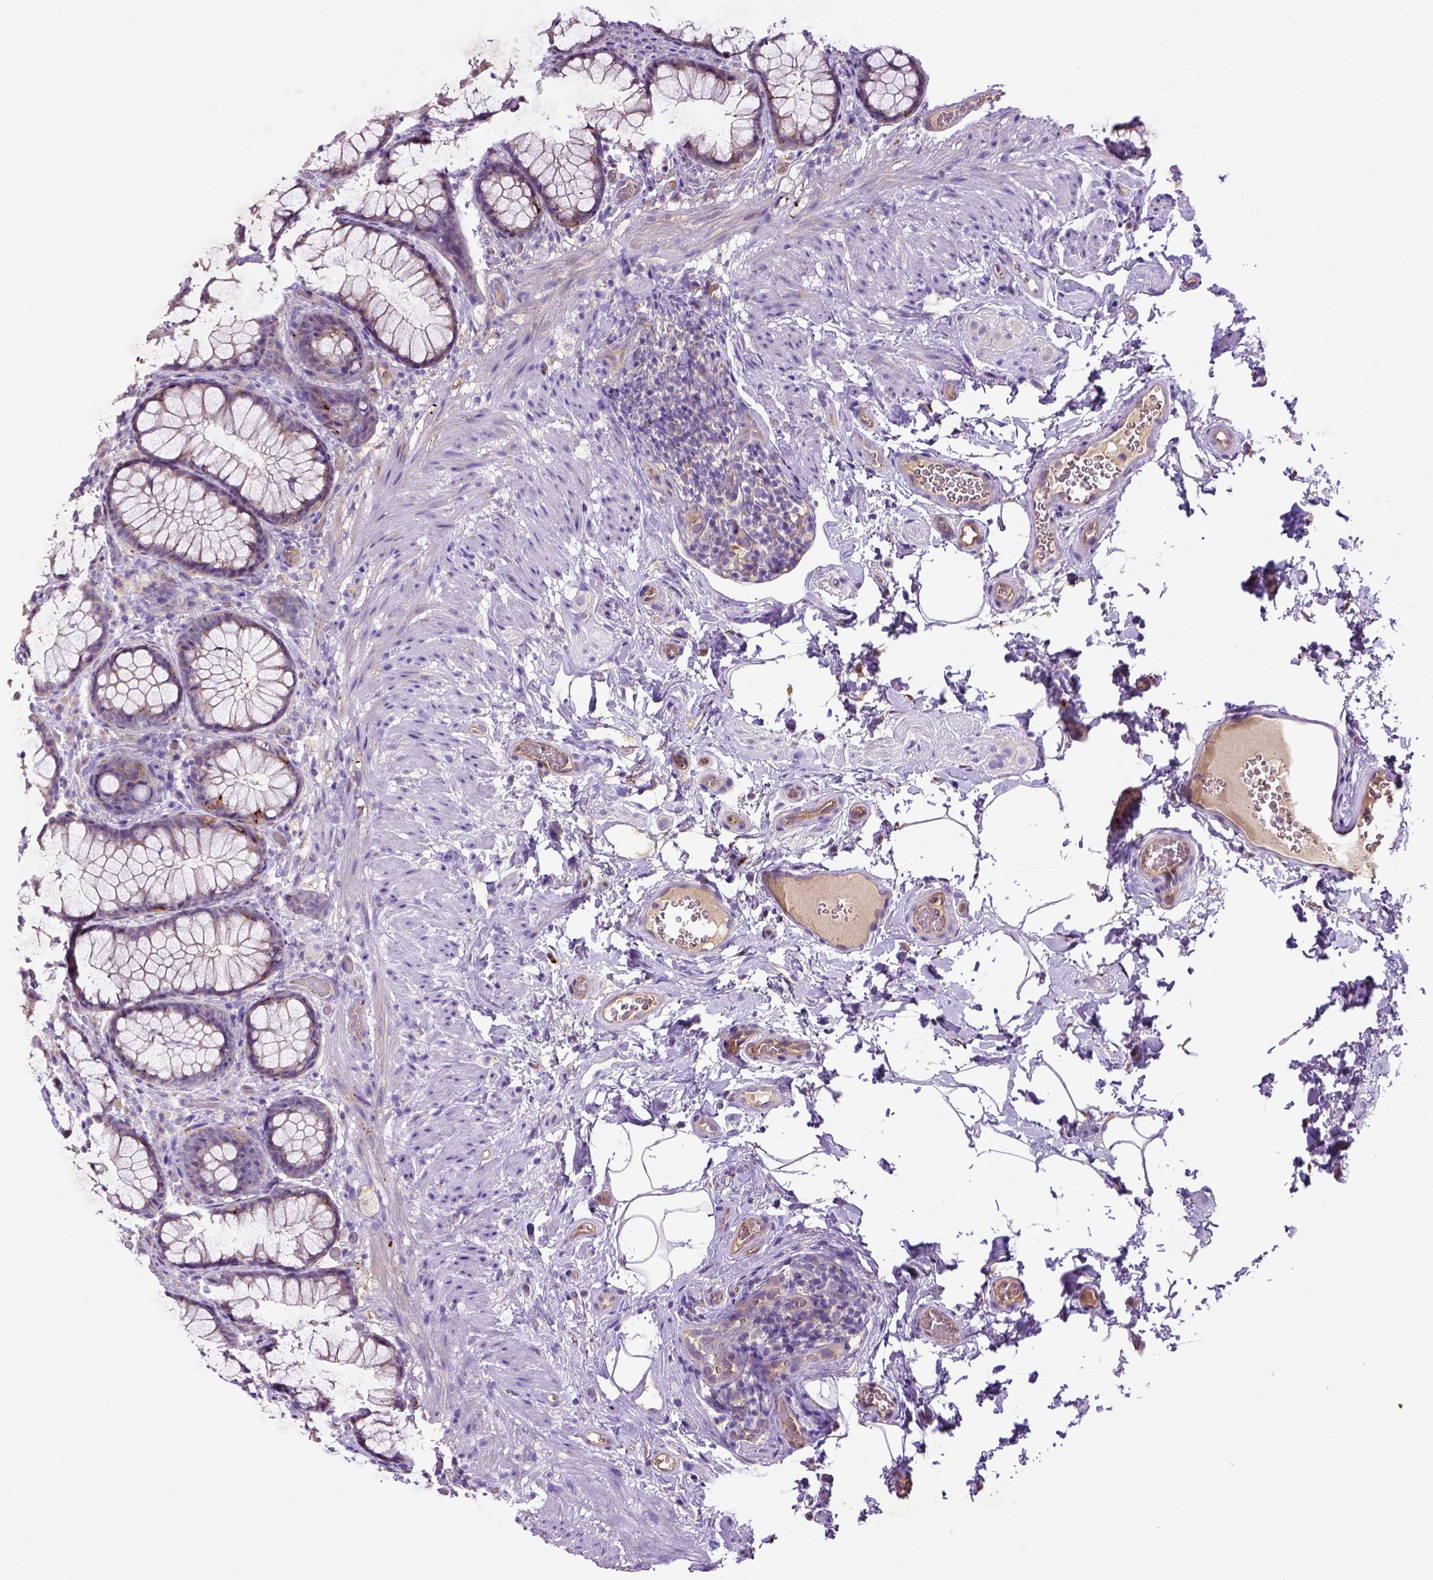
{"staining": {"intensity": "moderate", "quantity": "<25%", "location": "cytoplasmic/membranous"}, "tissue": "rectum", "cell_type": "Glandular cells", "image_type": "normal", "snomed": [{"axis": "morphology", "description": "Normal tissue, NOS"}, {"axis": "topography", "description": "Rectum"}], "caption": "Brown immunohistochemical staining in unremarkable rectum shows moderate cytoplasmic/membranous expression in approximately <25% of glandular cells.", "gene": "DEPDC1B", "patient": {"sex": "female", "age": 62}}